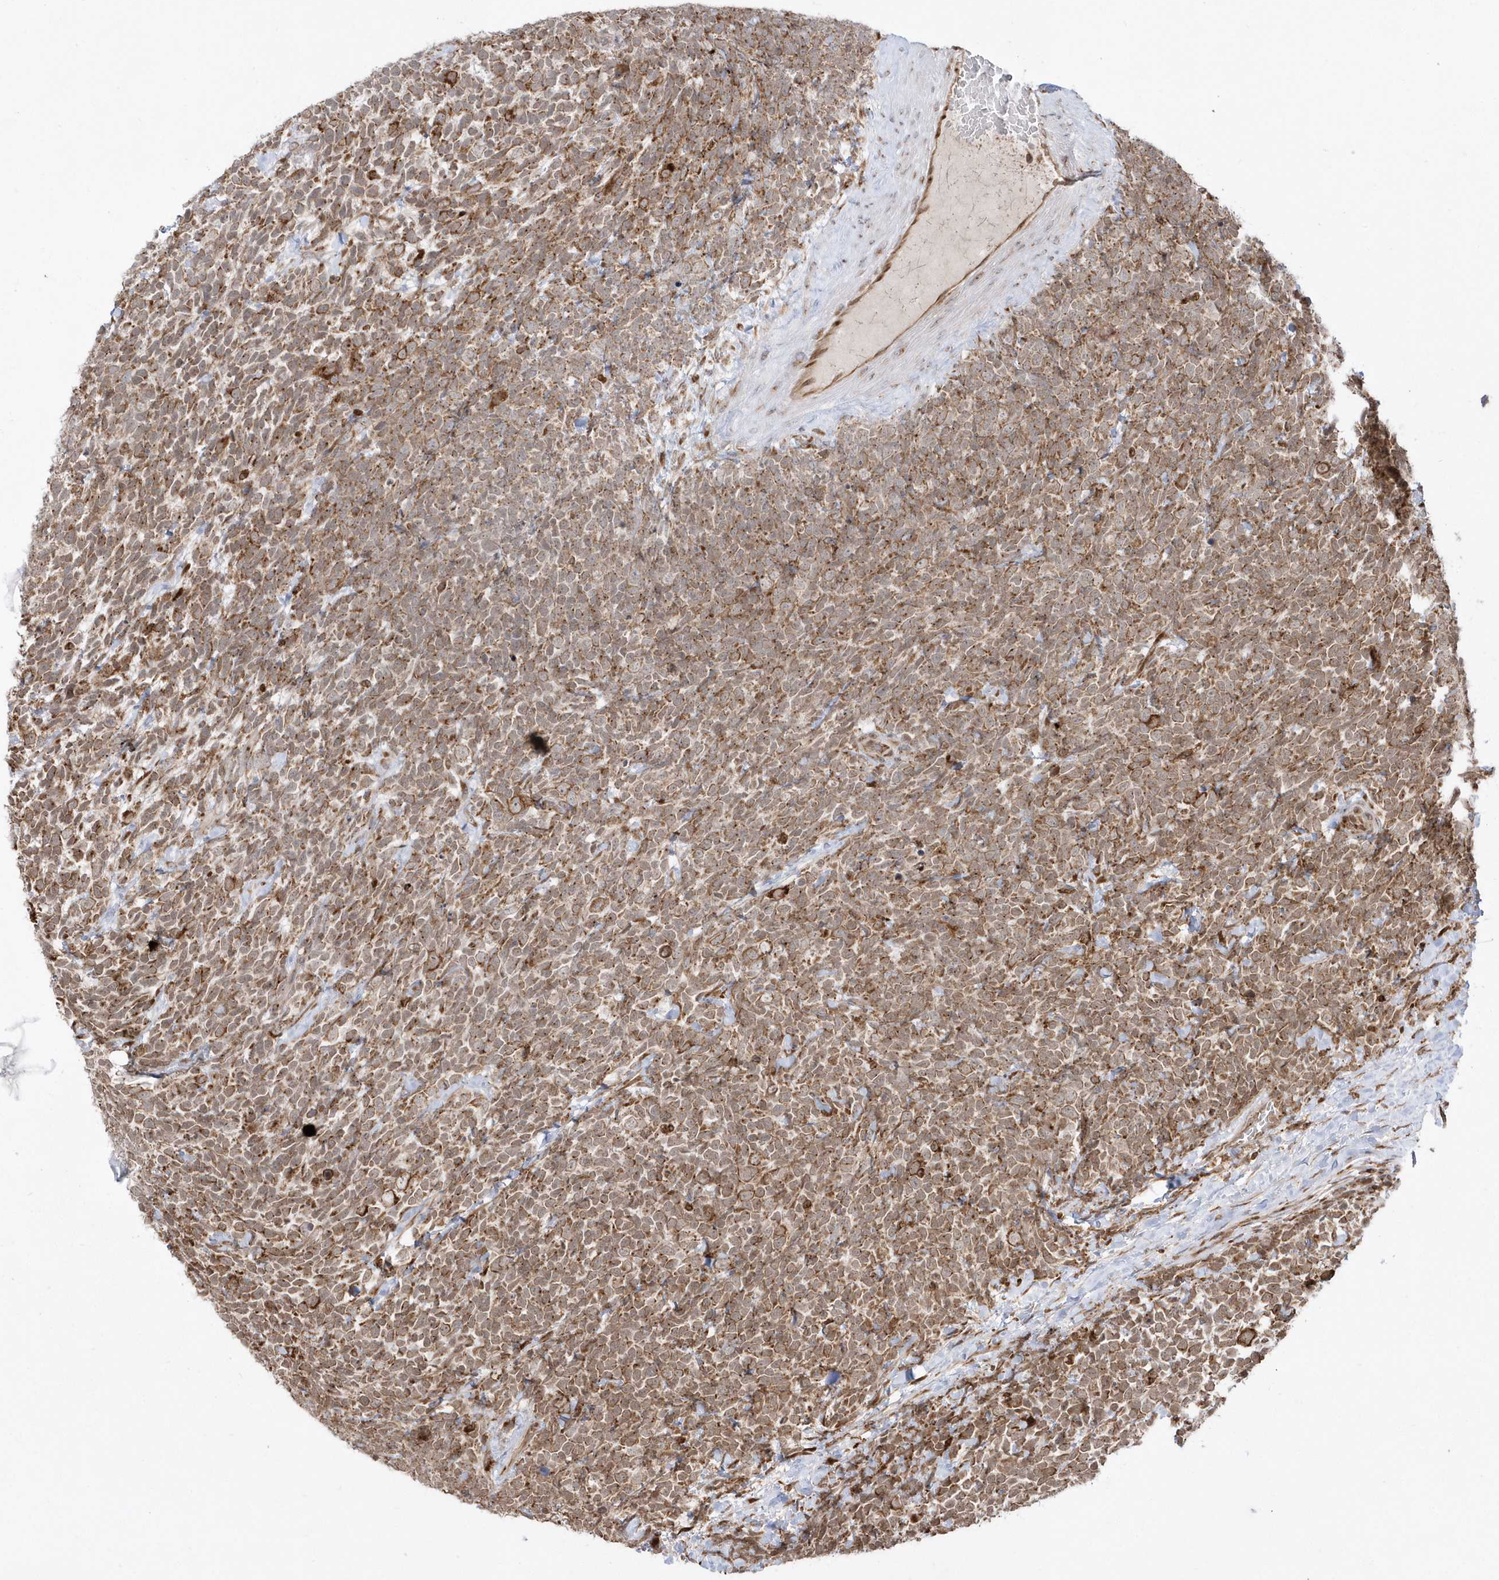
{"staining": {"intensity": "moderate", "quantity": ">75%", "location": "cytoplasmic/membranous"}, "tissue": "urothelial cancer", "cell_type": "Tumor cells", "image_type": "cancer", "snomed": [{"axis": "morphology", "description": "Urothelial carcinoma, High grade"}, {"axis": "topography", "description": "Urinary bladder"}], "caption": "Immunohistochemical staining of human urothelial carcinoma (high-grade) displays medium levels of moderate cytoplasmic/membranous expression in about >75% of tumor cells. (DAB (3,3'-diaminobenzidine) IHC, brown staining for protein, blue staining for nuclei).", "gene": "EPC2", "patient": {"sex": "female", "age": 82}}